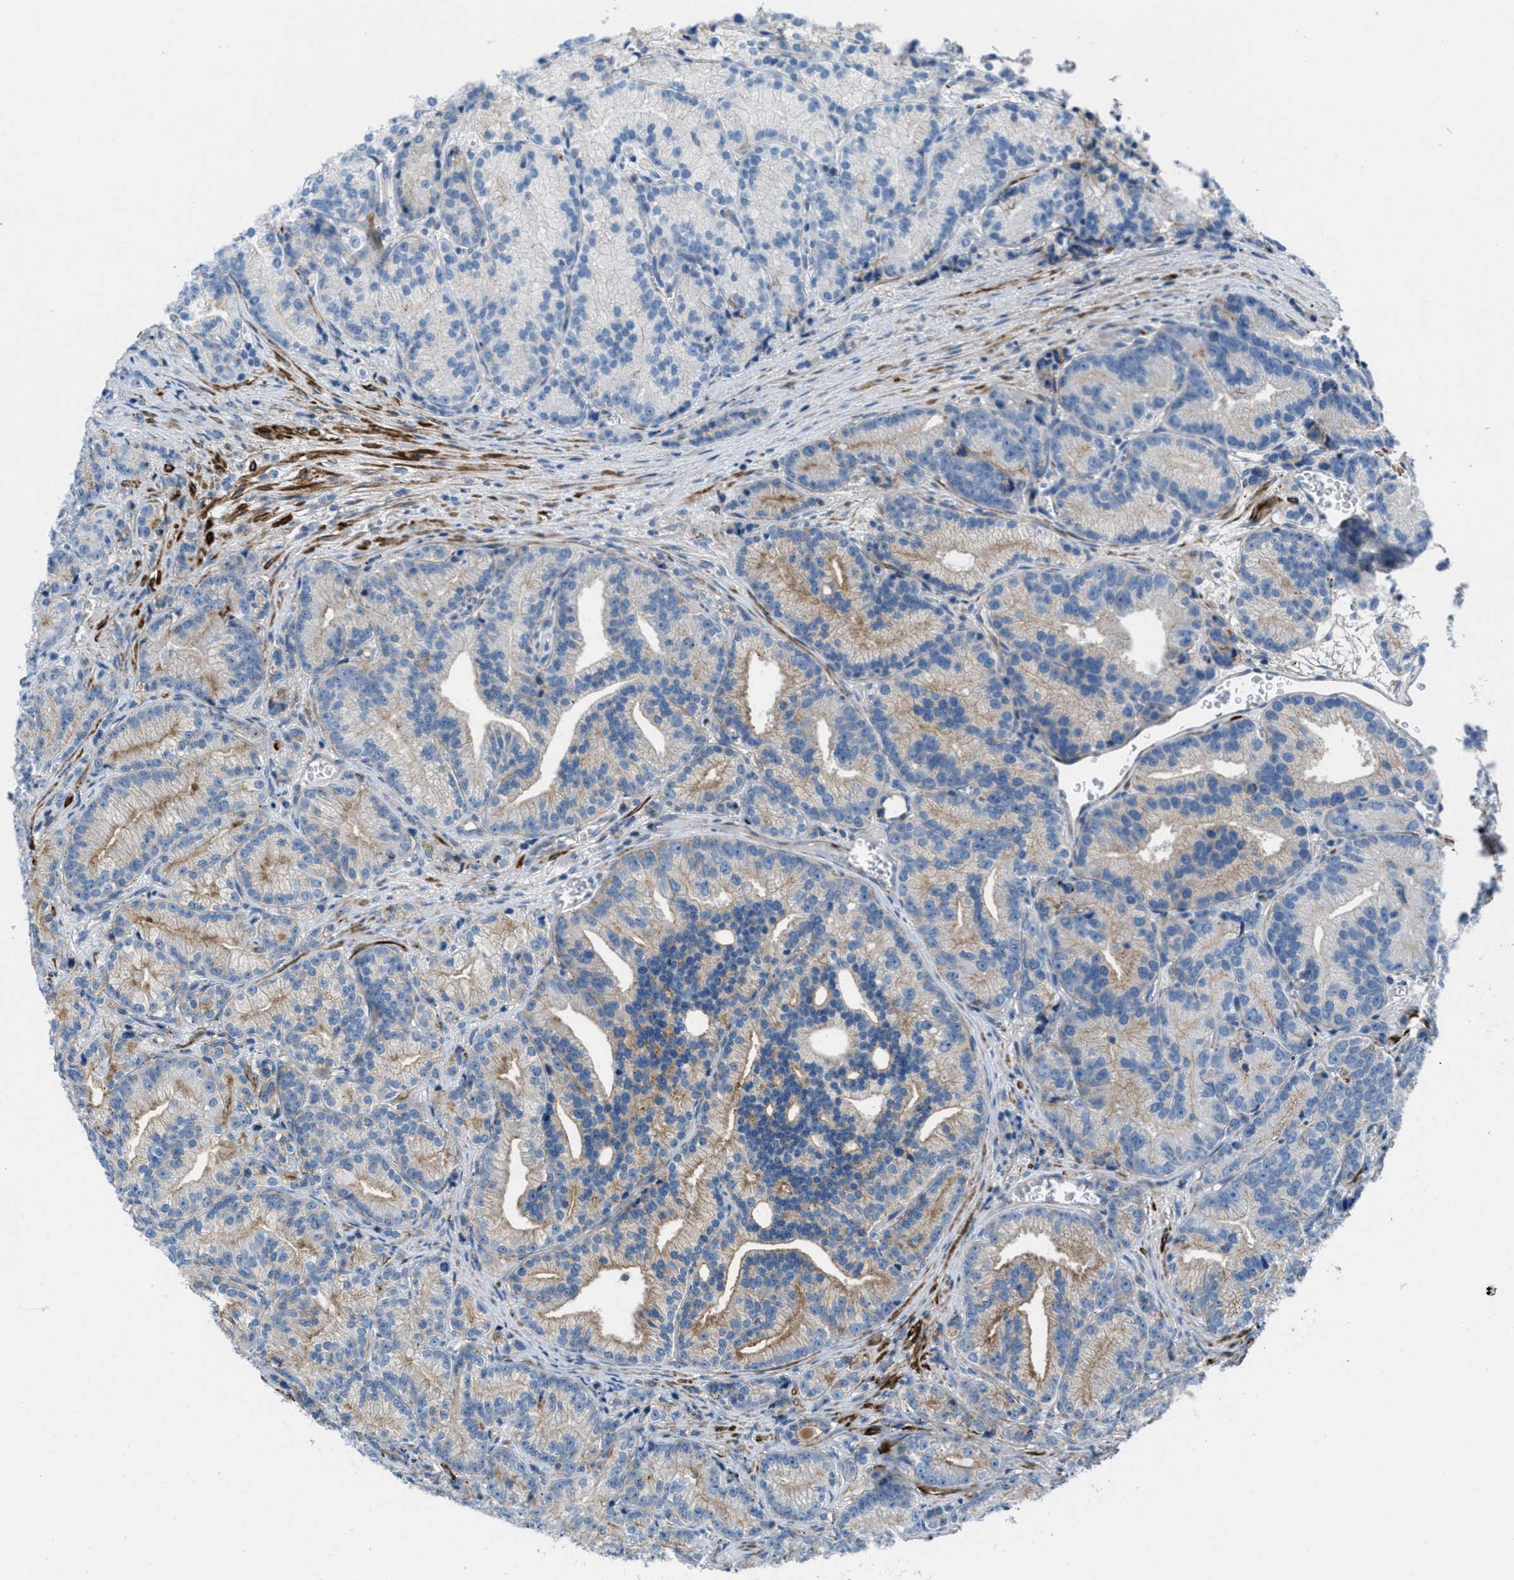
{"staining": {"intensity": "moderate", "quantity": "<25%", "location": "cytoplasmic/membranous"}, "tissue": "prostate cancer", "cell_type": "Tumor cells", "image_type": "cancer", "snomed": [{"axis": "morphology", "description": "Adenocarcinoma, Low grade"}, {"axis": "topography", "description": "Prostate"}], "caption": "Human adenocarcinoma (low-grade) (prostate) stained with a protein marker shows moderate staining in tumor cells.", "gene": "MFSD13A", "patient": {"sex": "male", "age": 89}}